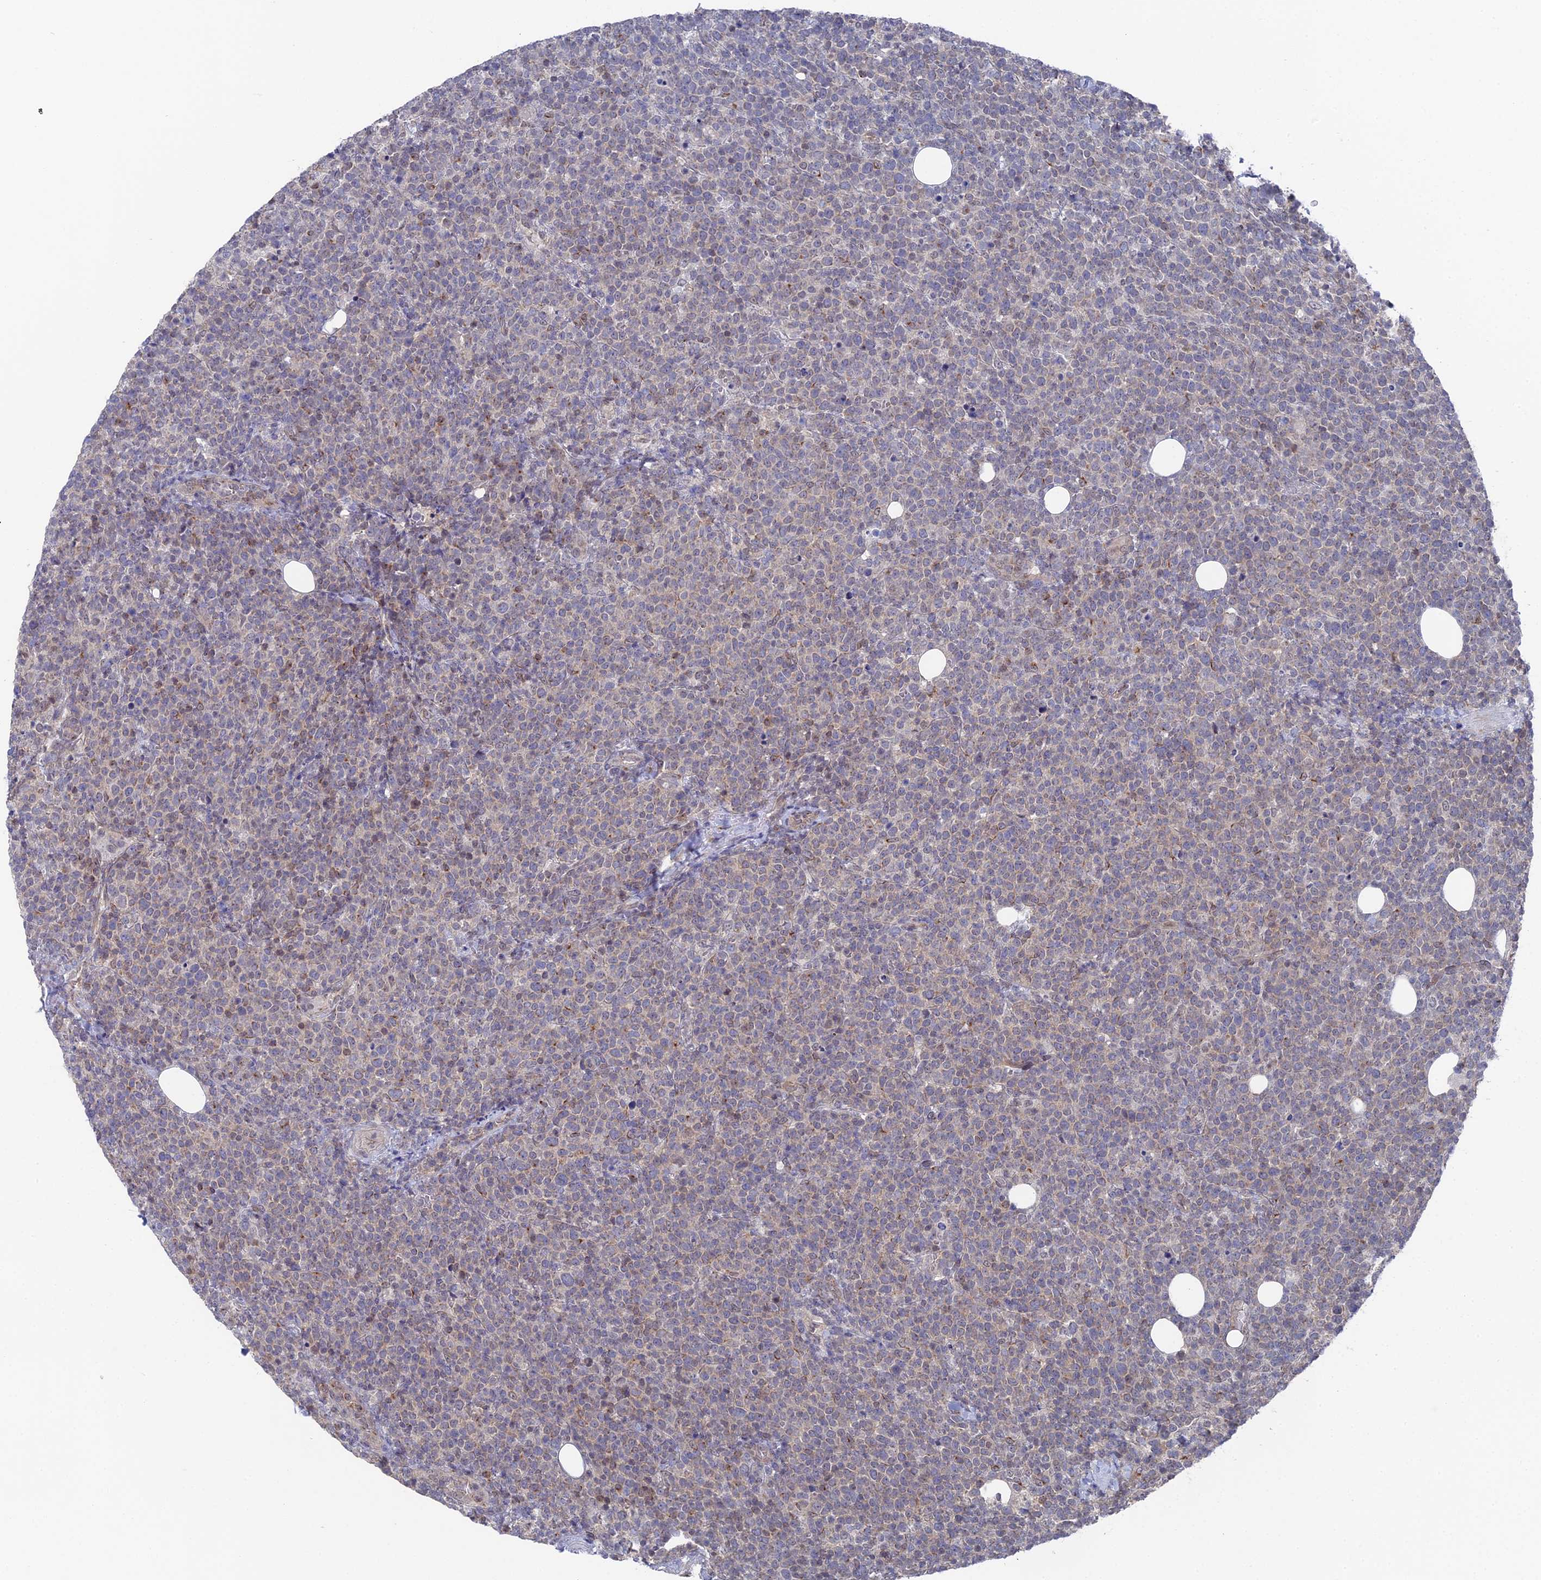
{"staining": {"intensity": "weak", "quantity": "<25%", "location": "cytoplasmic/membranous"}, "tissue": "lymphoma", "cell_type": "Tumor cells", "image_type": "cancer", "snomed": [{"axis": "morphology", "description": "Malignant lymphoma, non-Hodgkin's type, High grade"}, {"axis": "topography", "description": "Lymph node"}], "caption": "The histopathology image demonstrates no significant positivity in tumor cells of malignant lymphoma, non-Hodgkin's type (high-grade).", "gene": "FHIP2A", "patient": {"sex": "male", "age": 61}}